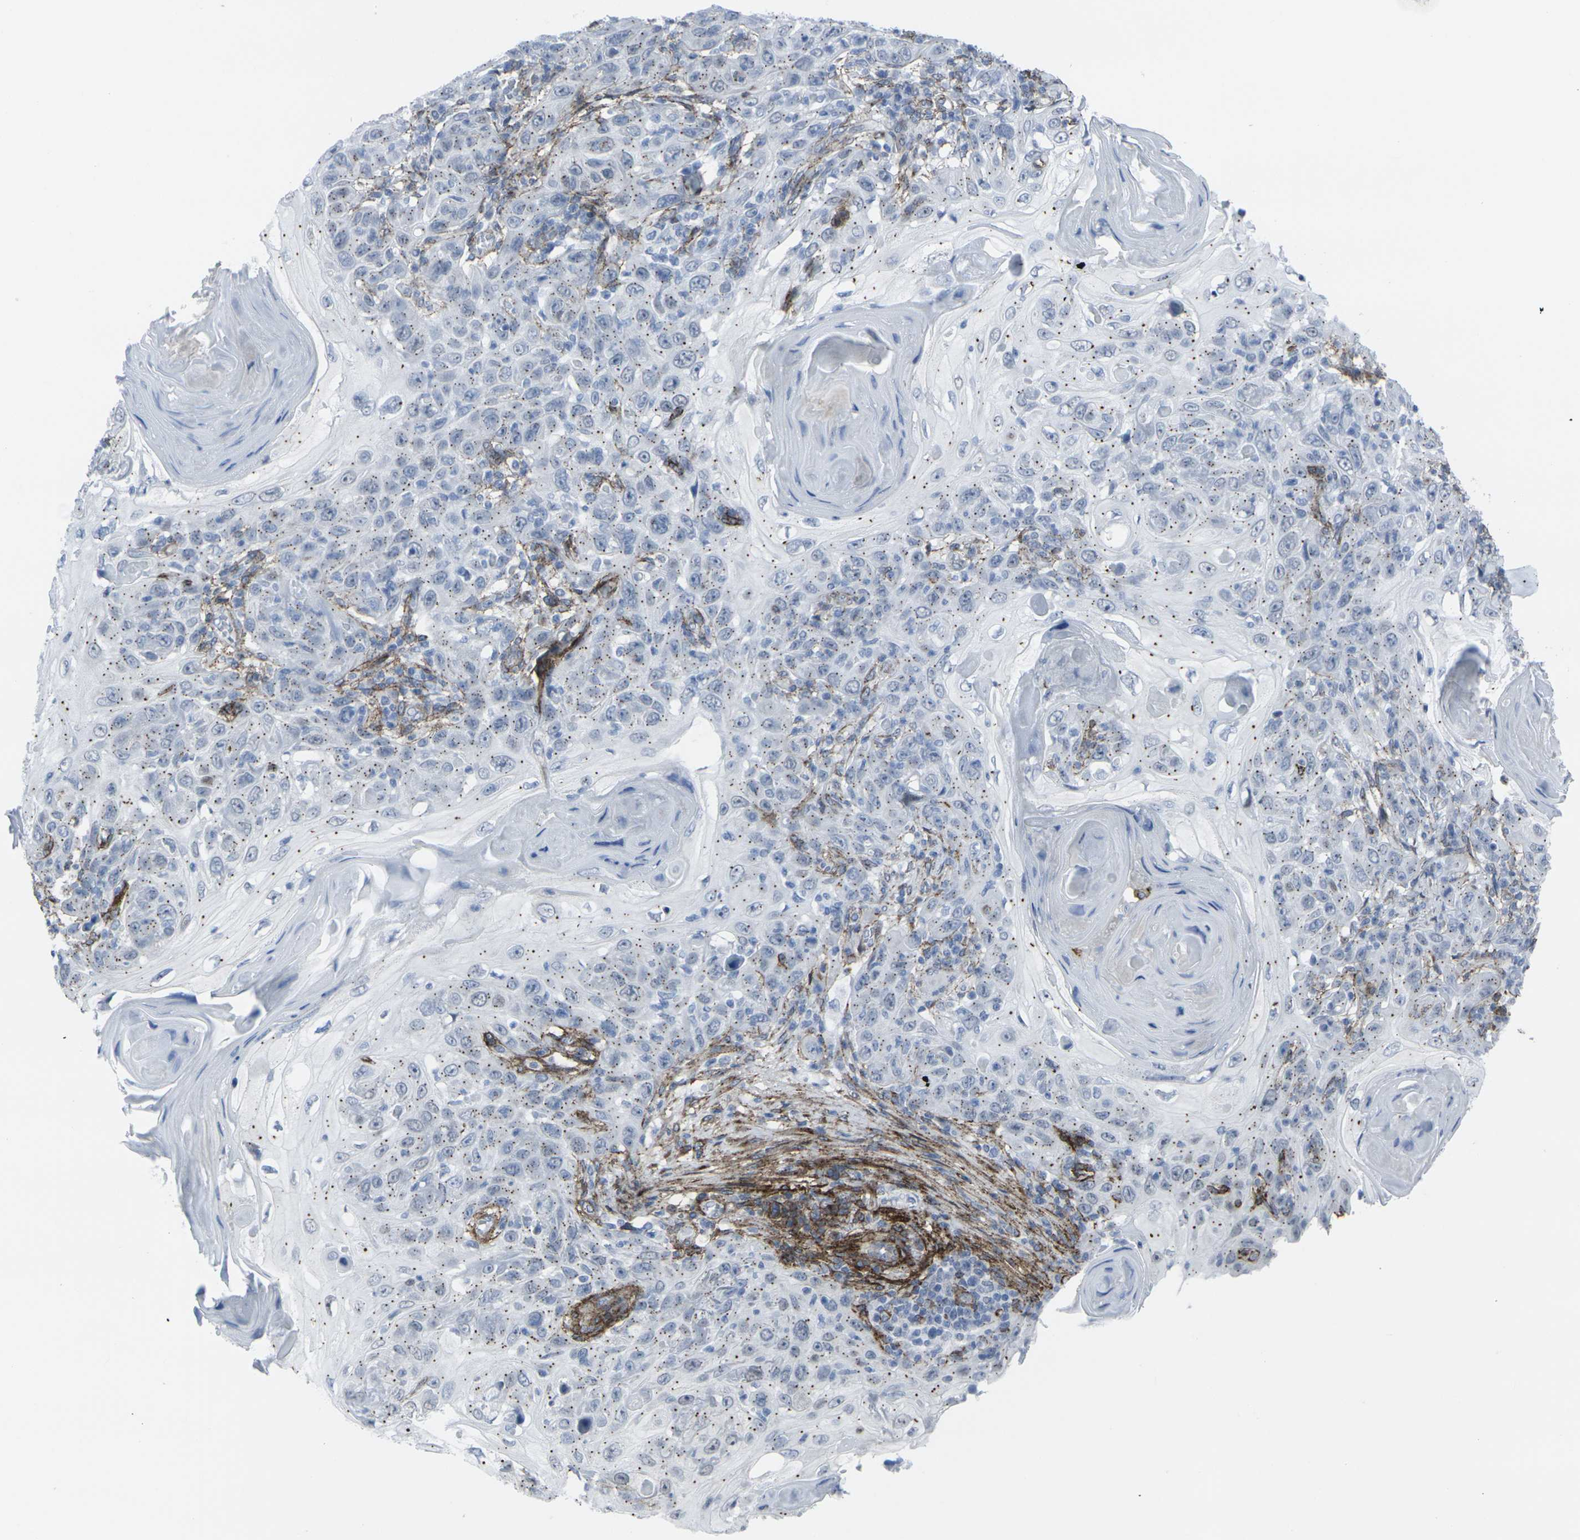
{"staining": {"intensity": "negative", "quantity": "none", "location": "none"}, "tissue": "skin cancer", "cell_type": "Tumor cells", "image_type": "cancer", "snomed": [{"axis": "morphology", "description": "Squamous cell carcinoma, NOS"}, {"axis": "topography", "description": "Skin"}], "caption": "Tumor cells show no significant protein positivity in skin squamous cell carcinoma. The staining is performed using DAB (3,3'-diaminobenzidine) brown chromogen with nuclei counter-stained in using hematoxylin.", "gene": "CDH11", "patient": {"sex": "female", "age": 88}}